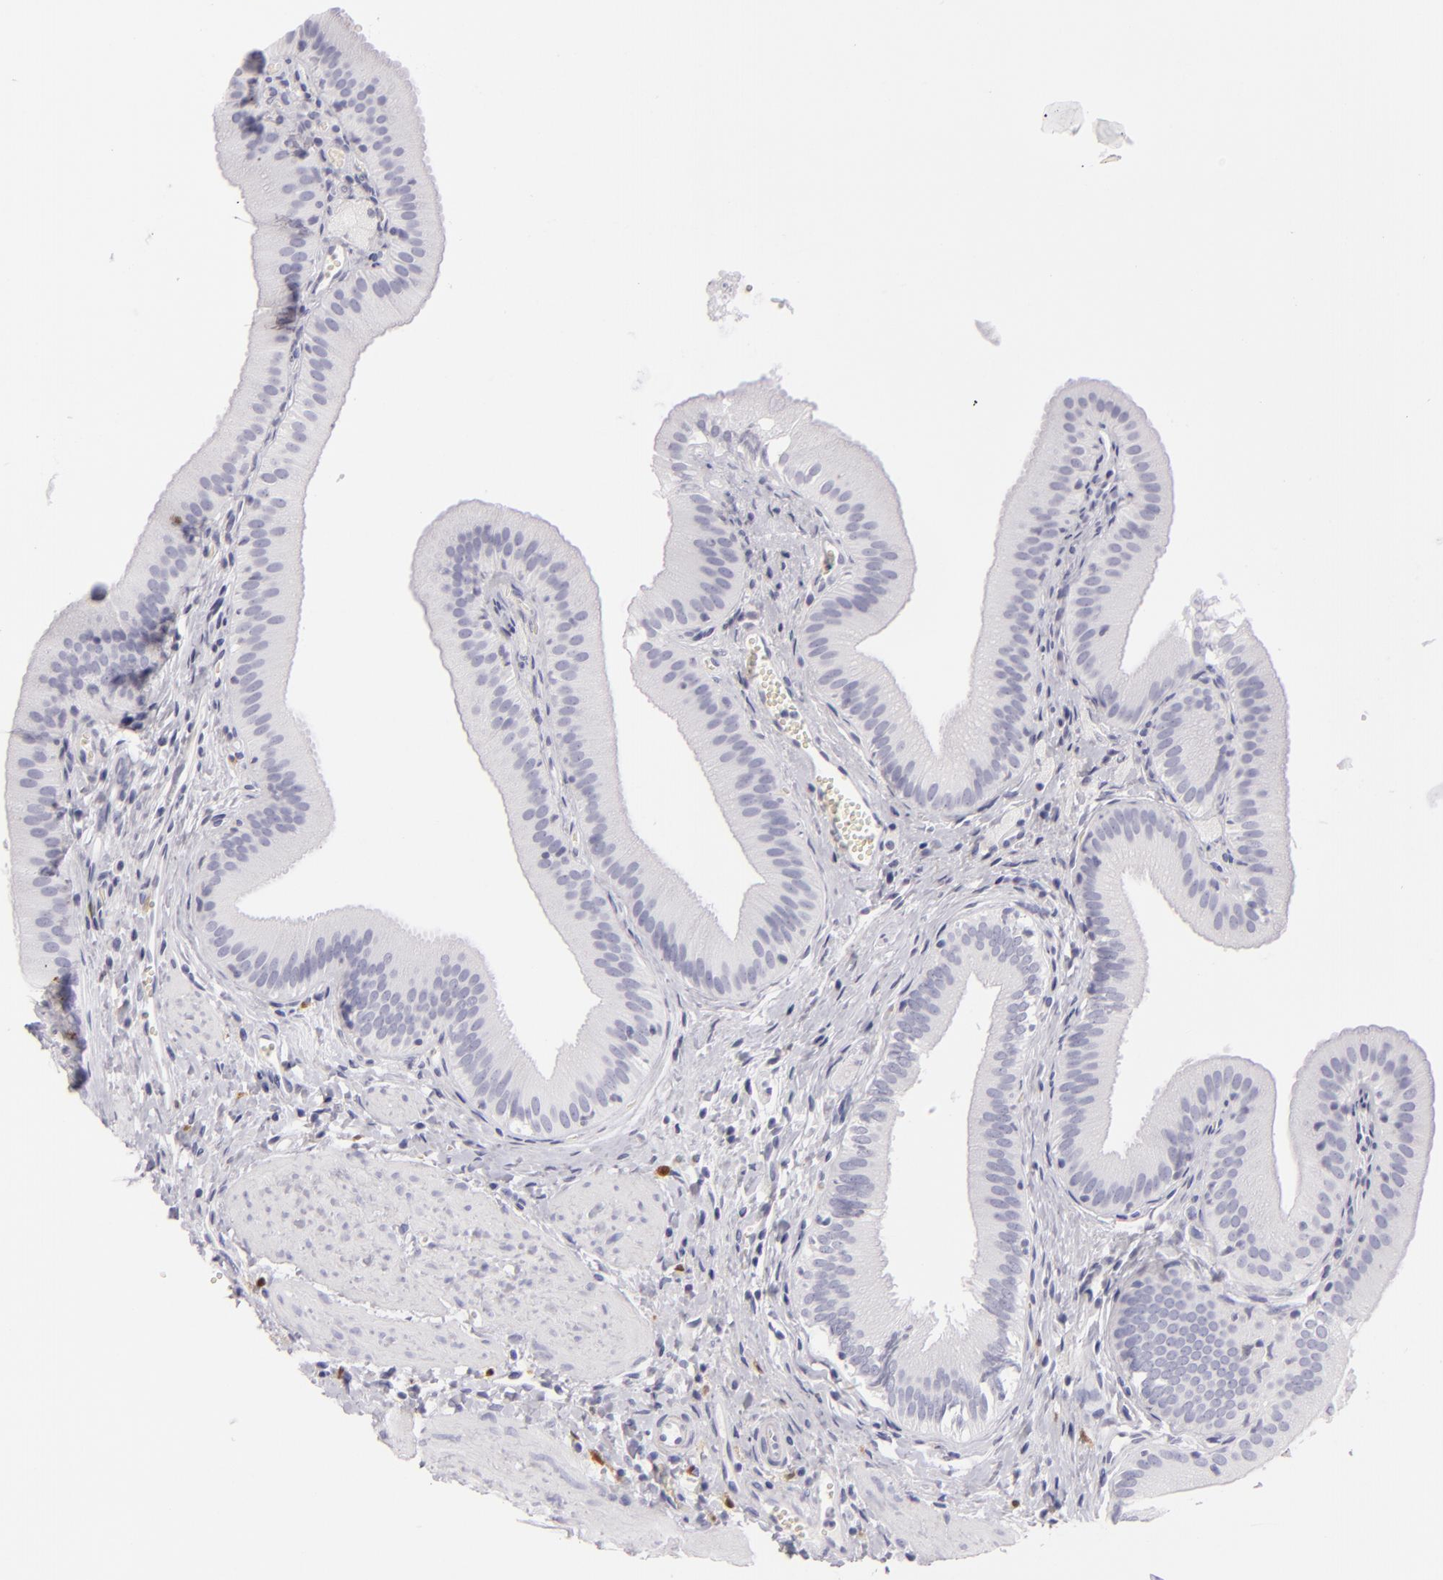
{"staining": {"intensity": "negative", "quantity": "none", "location": "none"}, "tissue": "gallbladder", "cell_type": "Glandular cells", "image_type": "normal", "snomed": [{"axis": "morphology", "description": "Normal tissue, NOS"}, {"axis": "topography", "description": "Gallbladder"}], "caption": "Immunohistochemistry micrograph of normal human gallbladder stained for a protein (brown), which demonstrates no expression in glandular cells.", "gene": "F13A1", "patient": {"sex": "female", "age": 24}}